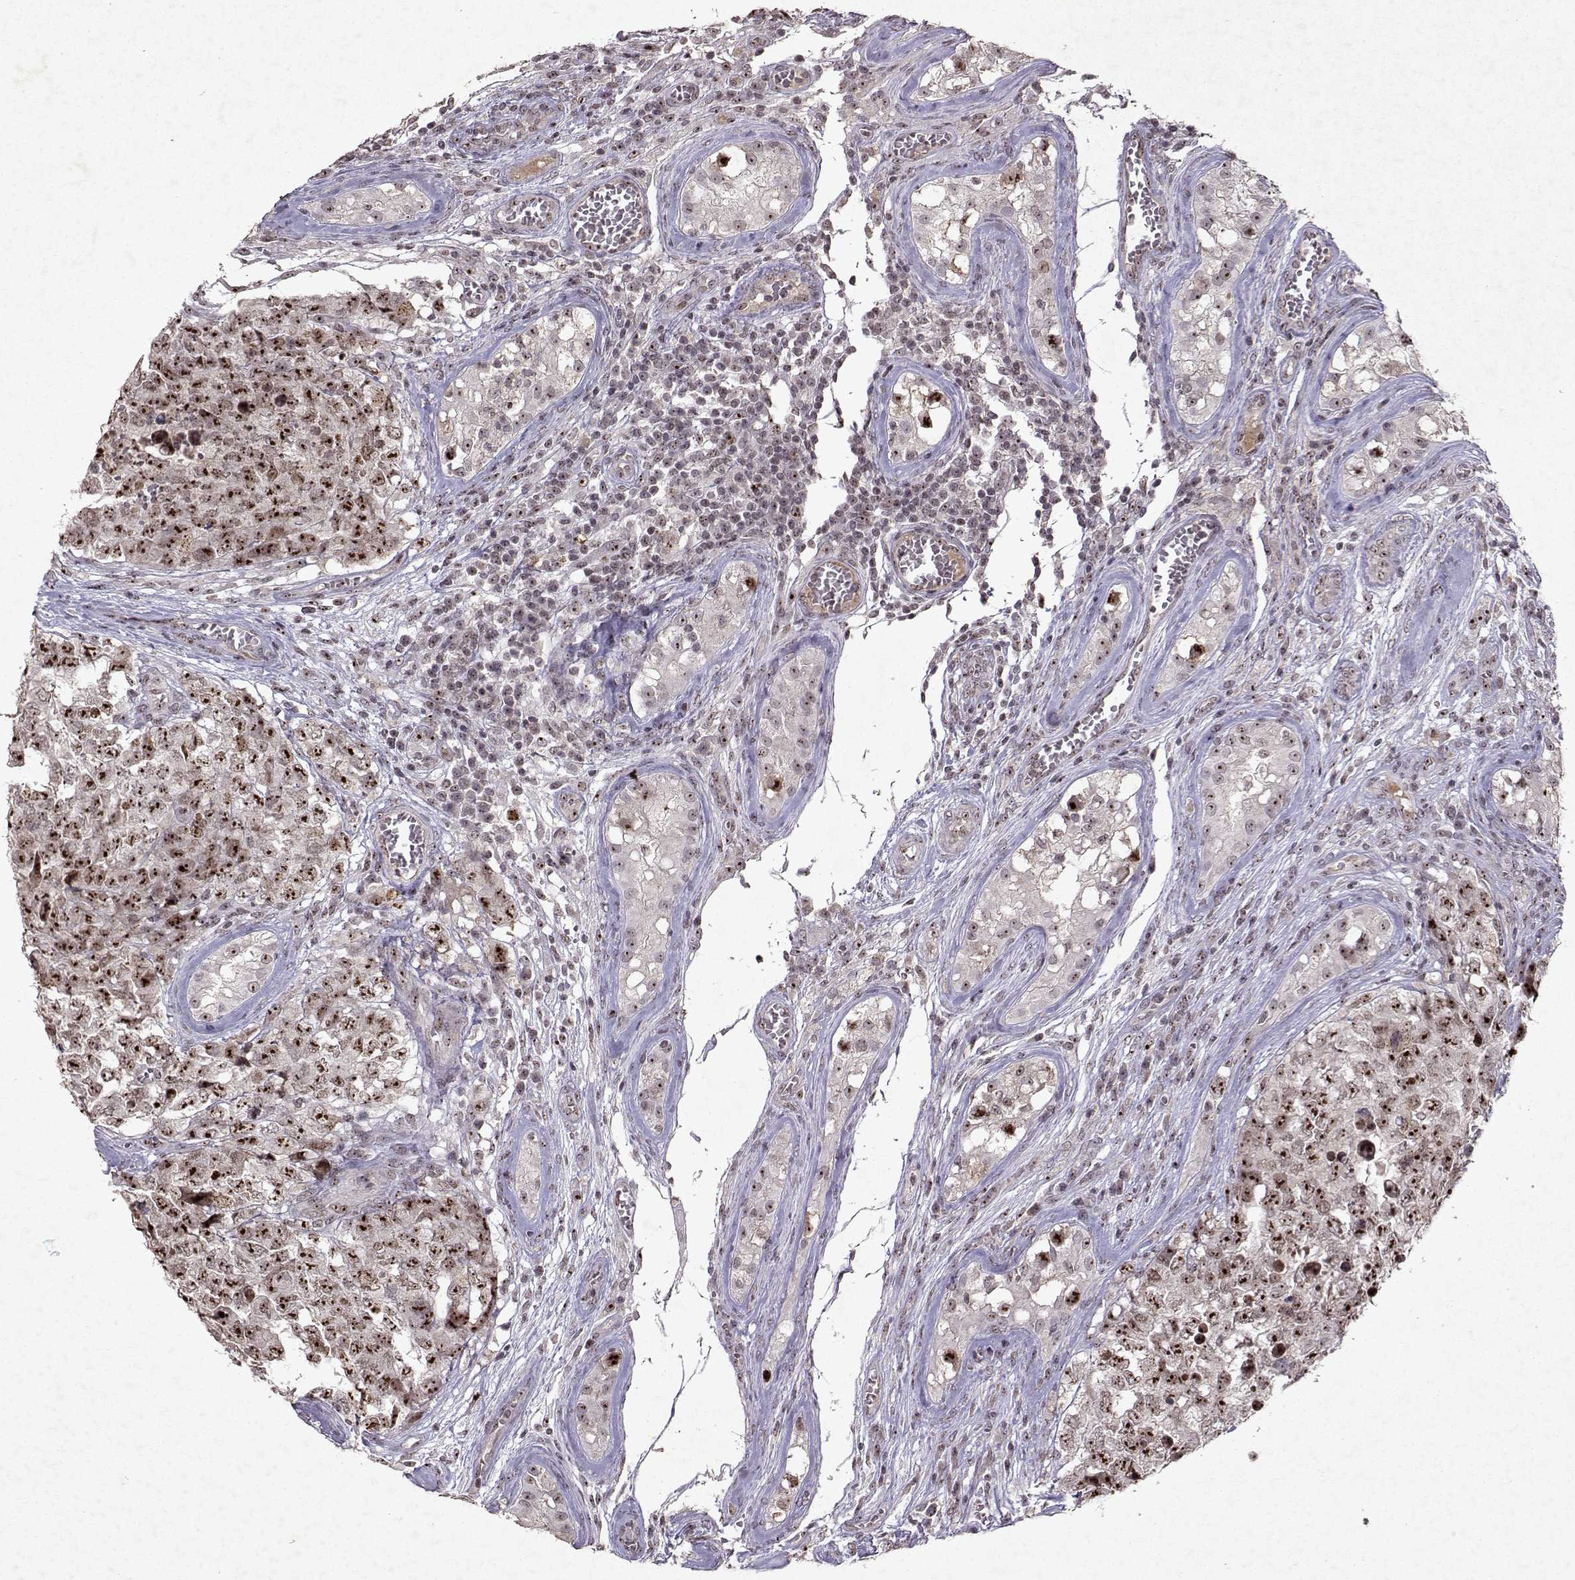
{"staining": {"intensity": "strong", "quantity": ">75%", "location": "nuclear"}, "tissue": "testis cancer", "cell_type": "Tumor cells", "image_type": "cancer", "snomed": [{"axis": "morphology", "description": "Carcinoma, Embryonal, NOS"}, {"axis": "topography", "description": "Testis"}], "caption": "Immunohistochemistry of testis embryonal carcinoma reveals high levels of strong nuclear expression in approximately >75% of tumor cells. Nuclei are stained in blue.", "gene": "DDX56", "patient": {"sex": "male", "age": 23}}